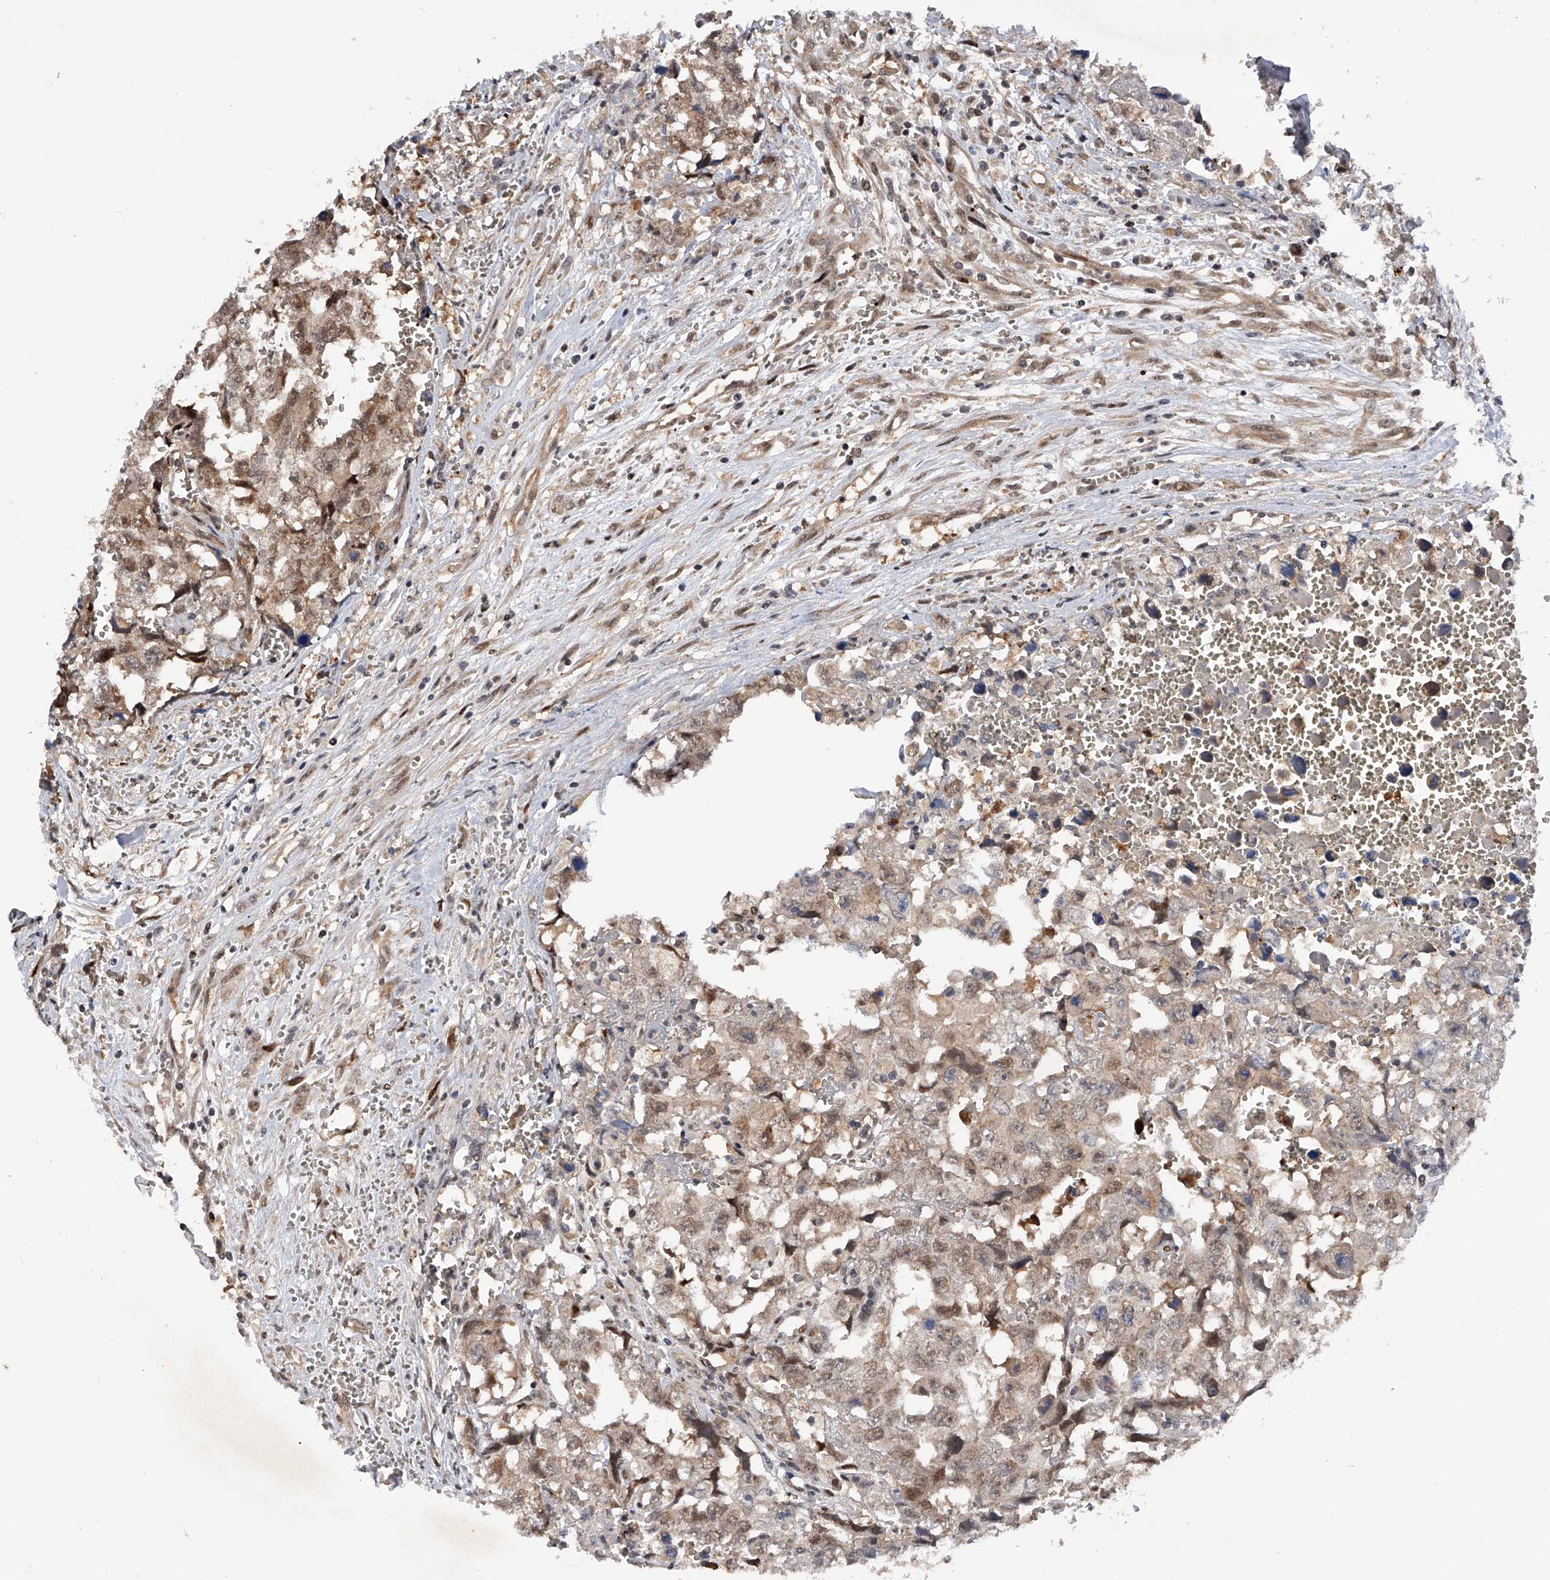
{"staining": {"intensity": "weak", "quantity": "25%-75%", "location": "cytoplasmic/membranous,nuclear"}, "tissue": "testis cancer", "cell_type": "Tumor cells", "image_type": "cancer", "snomed": [{"axis": "morphology", "description": "Carcinoma, Embryonal, NOS"}, {"axis": "topography", "description": "Testis"}], "caption": "Testis embryonal carcinoma stained with a protein marker reveals weak staining in tumor cells.", "gene": "RWDD2A", "patient": {"sex": "male", "age": 31}}